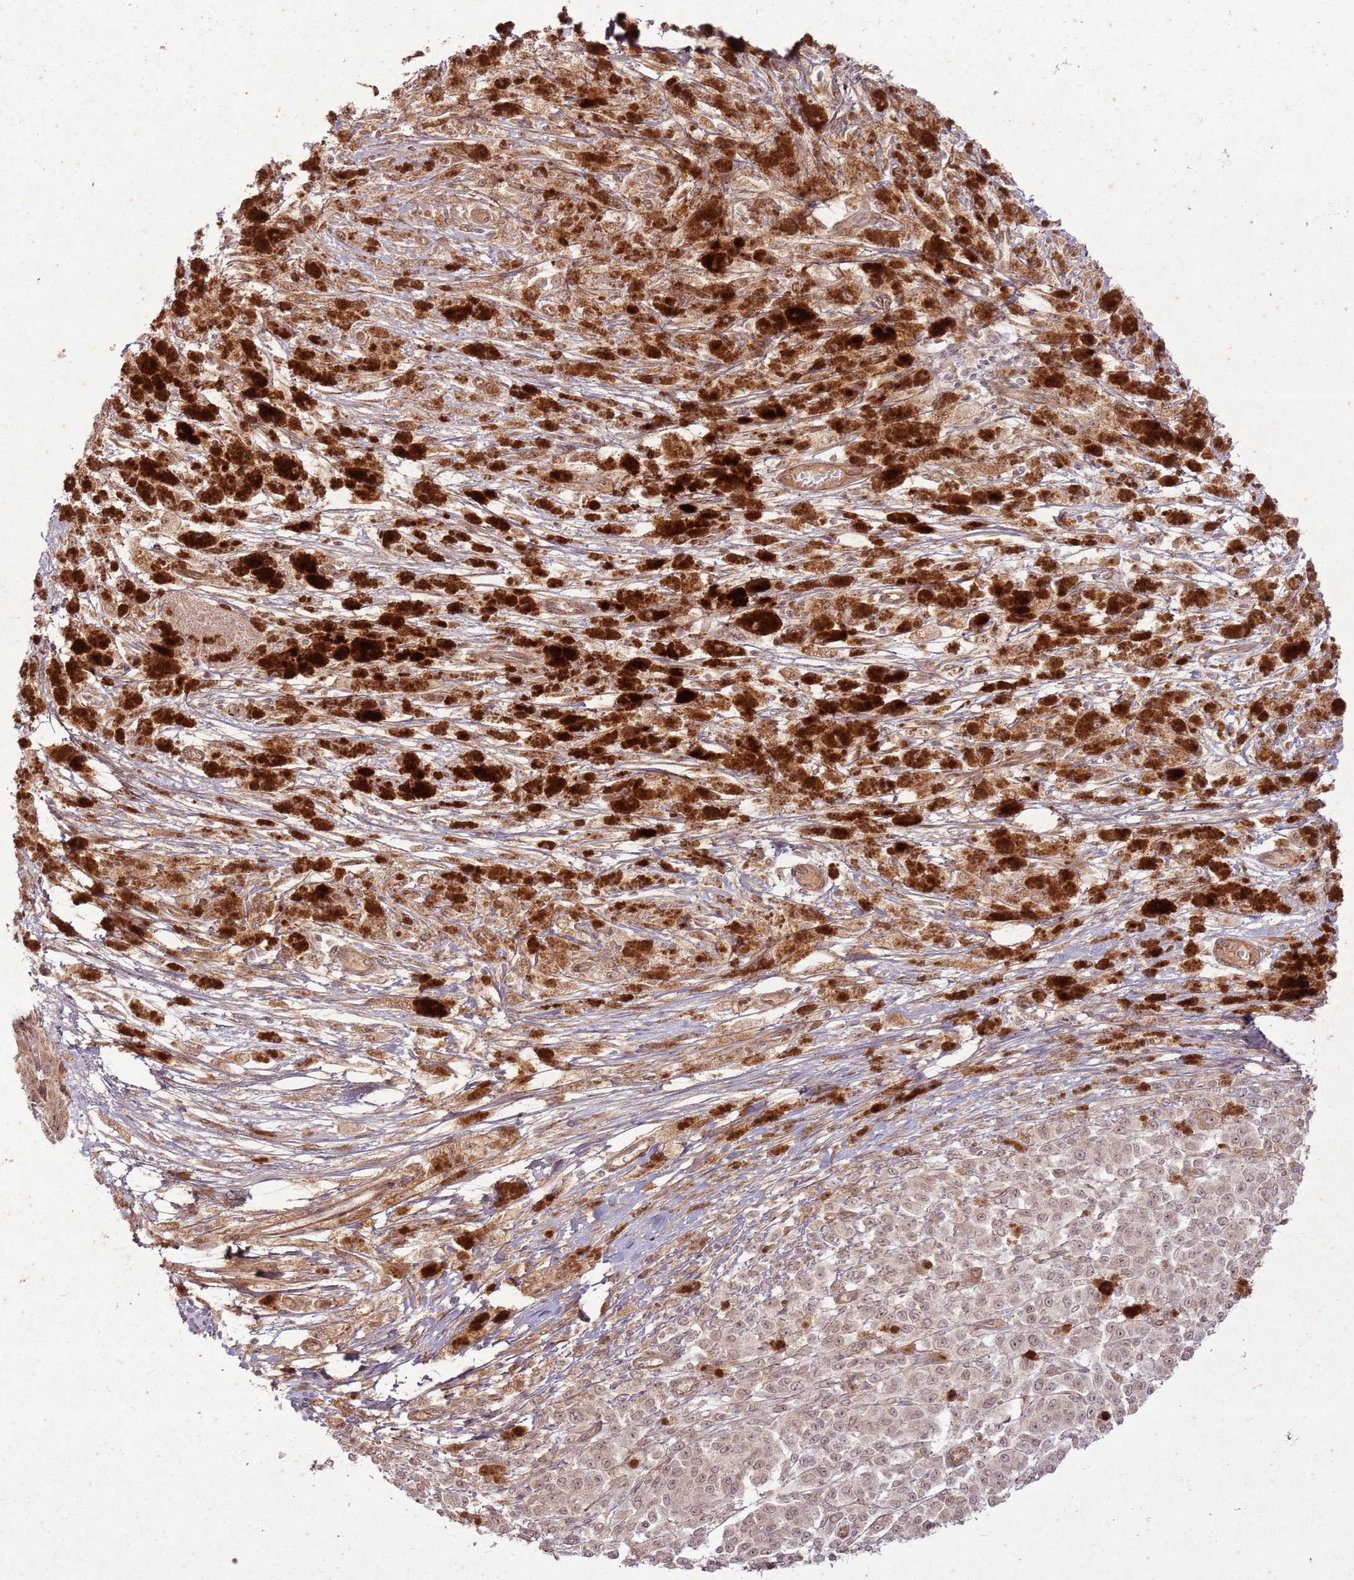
{"staining": {"intensity": "weak", "quantity": ">75%", "location": "cytoplasmic/membranous,nuclear"}, "tissue": "melanoma", "cell_type": "Tumor cells", "image_type": "cancer", "snomed": [{"axis": "morphology", "description": "Malignant melanoma, NOS"}, {"axis": "topography", "description": "Skin"}], "caption": "A brown stain shows weak cytoplasmic/membranous and nuclear positivity of a protein in malignant melanoma tumor cells.", "gene": "ZNF623", "patient": {"sex": "female", "age": 52}}